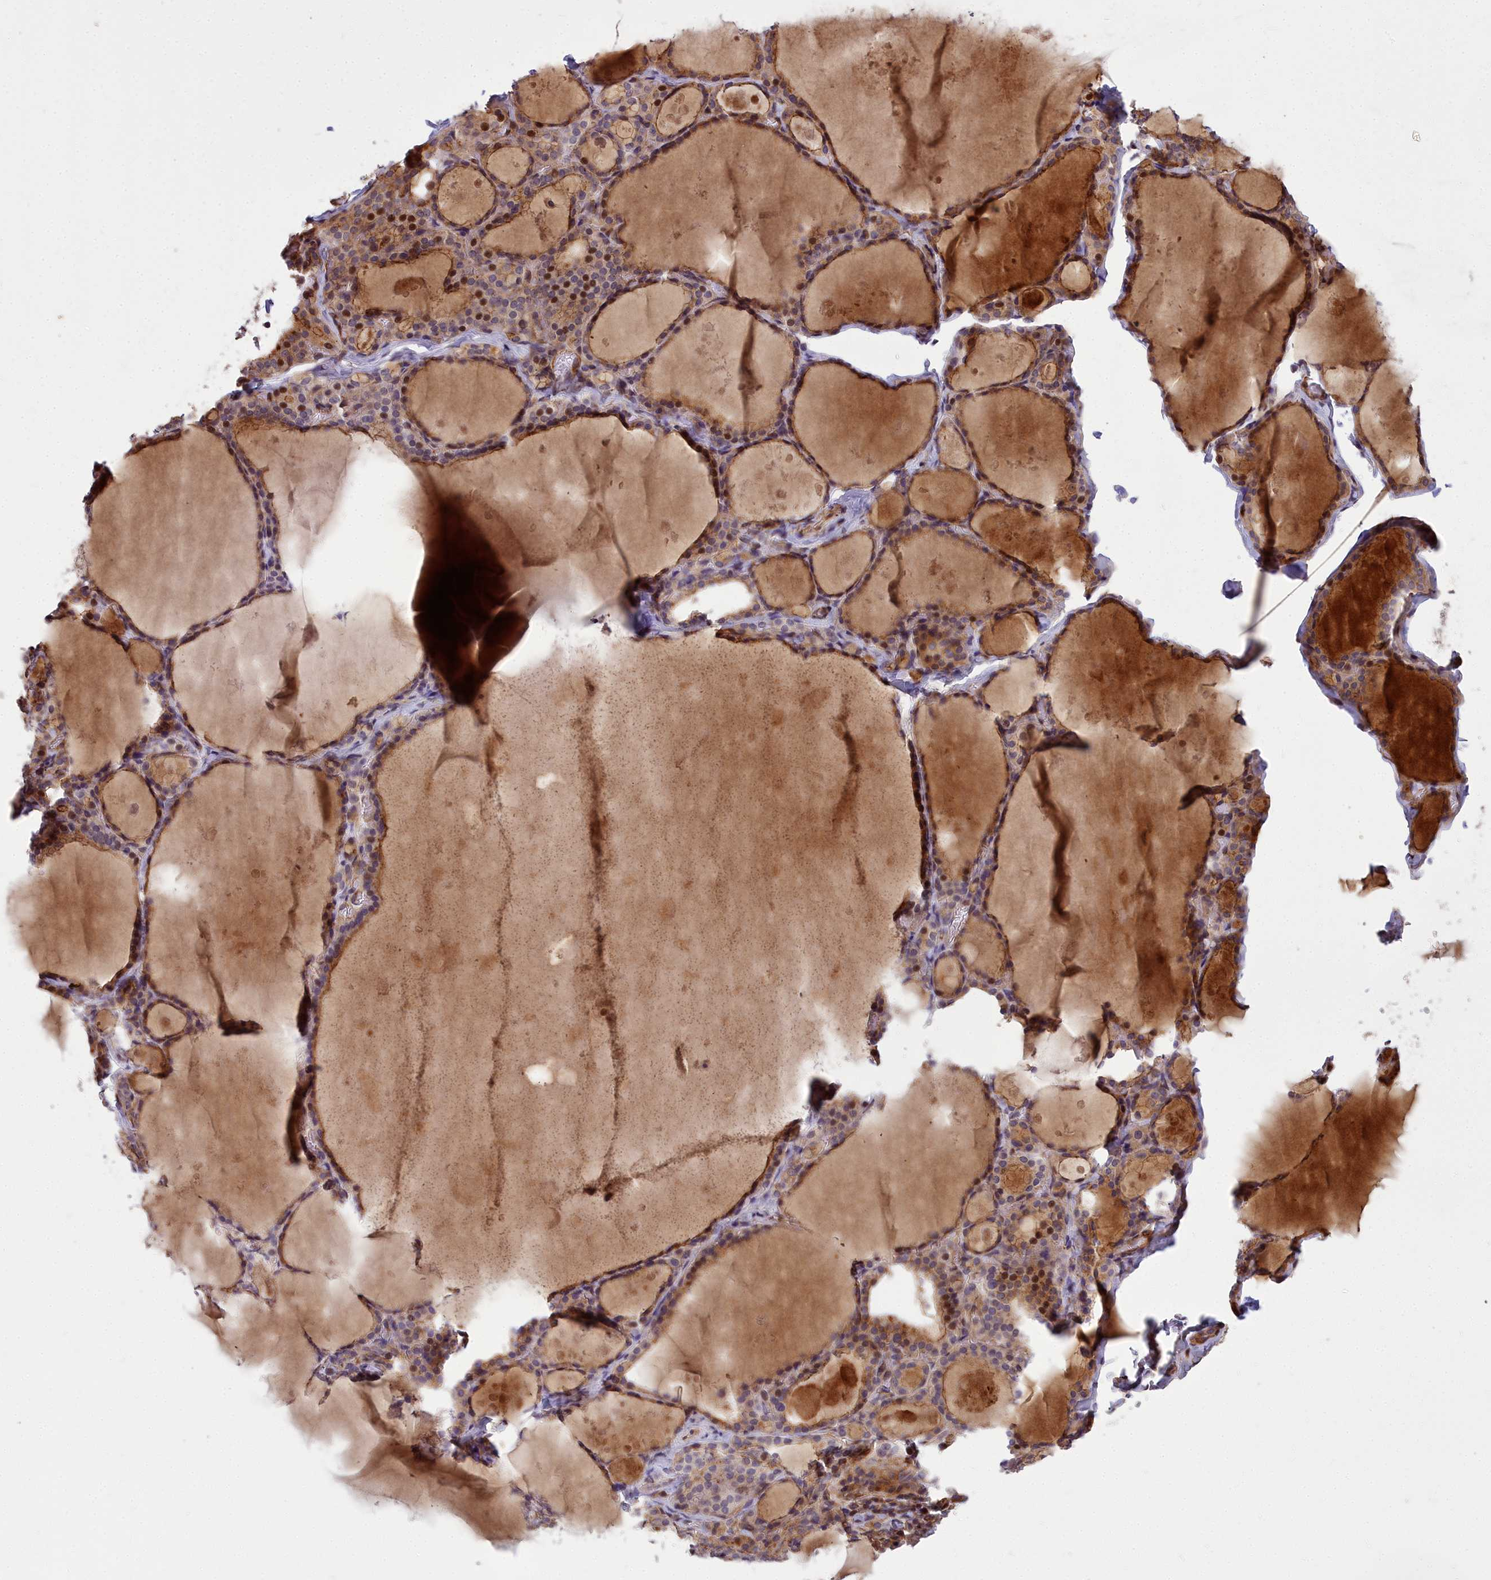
{"staining": {"intensity": "moderate", "quantity": ">75%", "location": "cytoplasmic/membranous,nuclear"}, "tissue": "thyroid gland", "cell_type": "Glandular cells", "image_type": "normal", "snomed": [{"axis": "morphology", "description": "Normal tissue, NOS"}, {"axis": "topography", "description": "Thyroid gland"}], "caption": "Human thyroid gland stained for a protein (brown) exhibits moderate cytoplasmic/membranous,nuclear positive expression in approximately >75% of glandular cells.", "gene": "GLYATL3", "patient": {"sex": "male", "age": 56}}